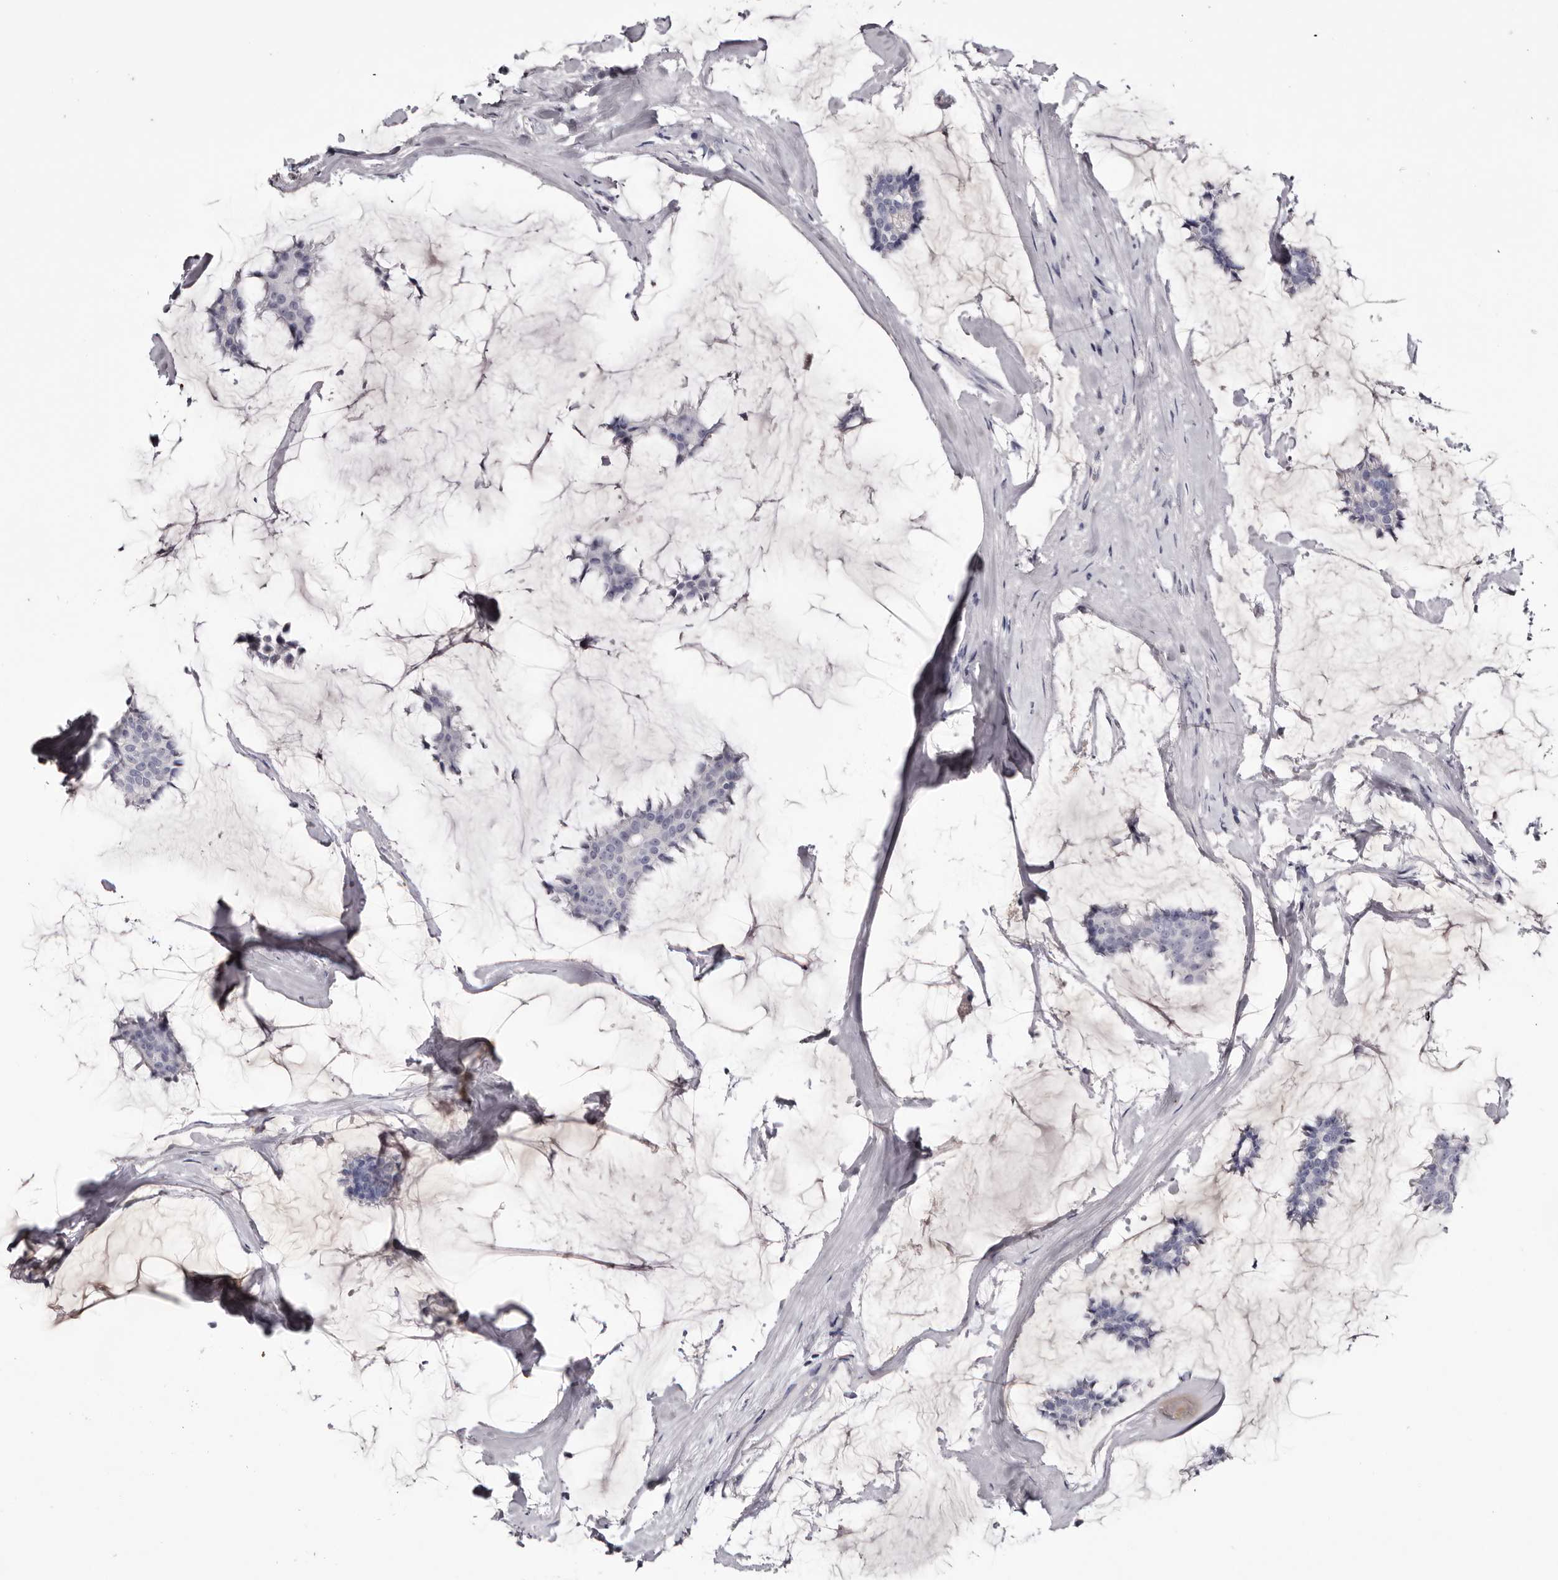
{"staining": {"intensity": "negative", "quantity": "none", "location": "none"}, "tissue": "breast cancer", "cell_type": "Tumor cells", "image_type": "cancer", "snomed": [{"axis": "morphology", "description": "Duct carcinoma"}, {"axis": "topography", "description": "Breast"}], "caption": "An immunohistochemistry photomicrograph of breast intraductal carcinoma is shown. There is no staining in tumor cells of breast intraductal carcinoma.", "gene": "CA6", "patient": {"sex": "female", "age": 93}}